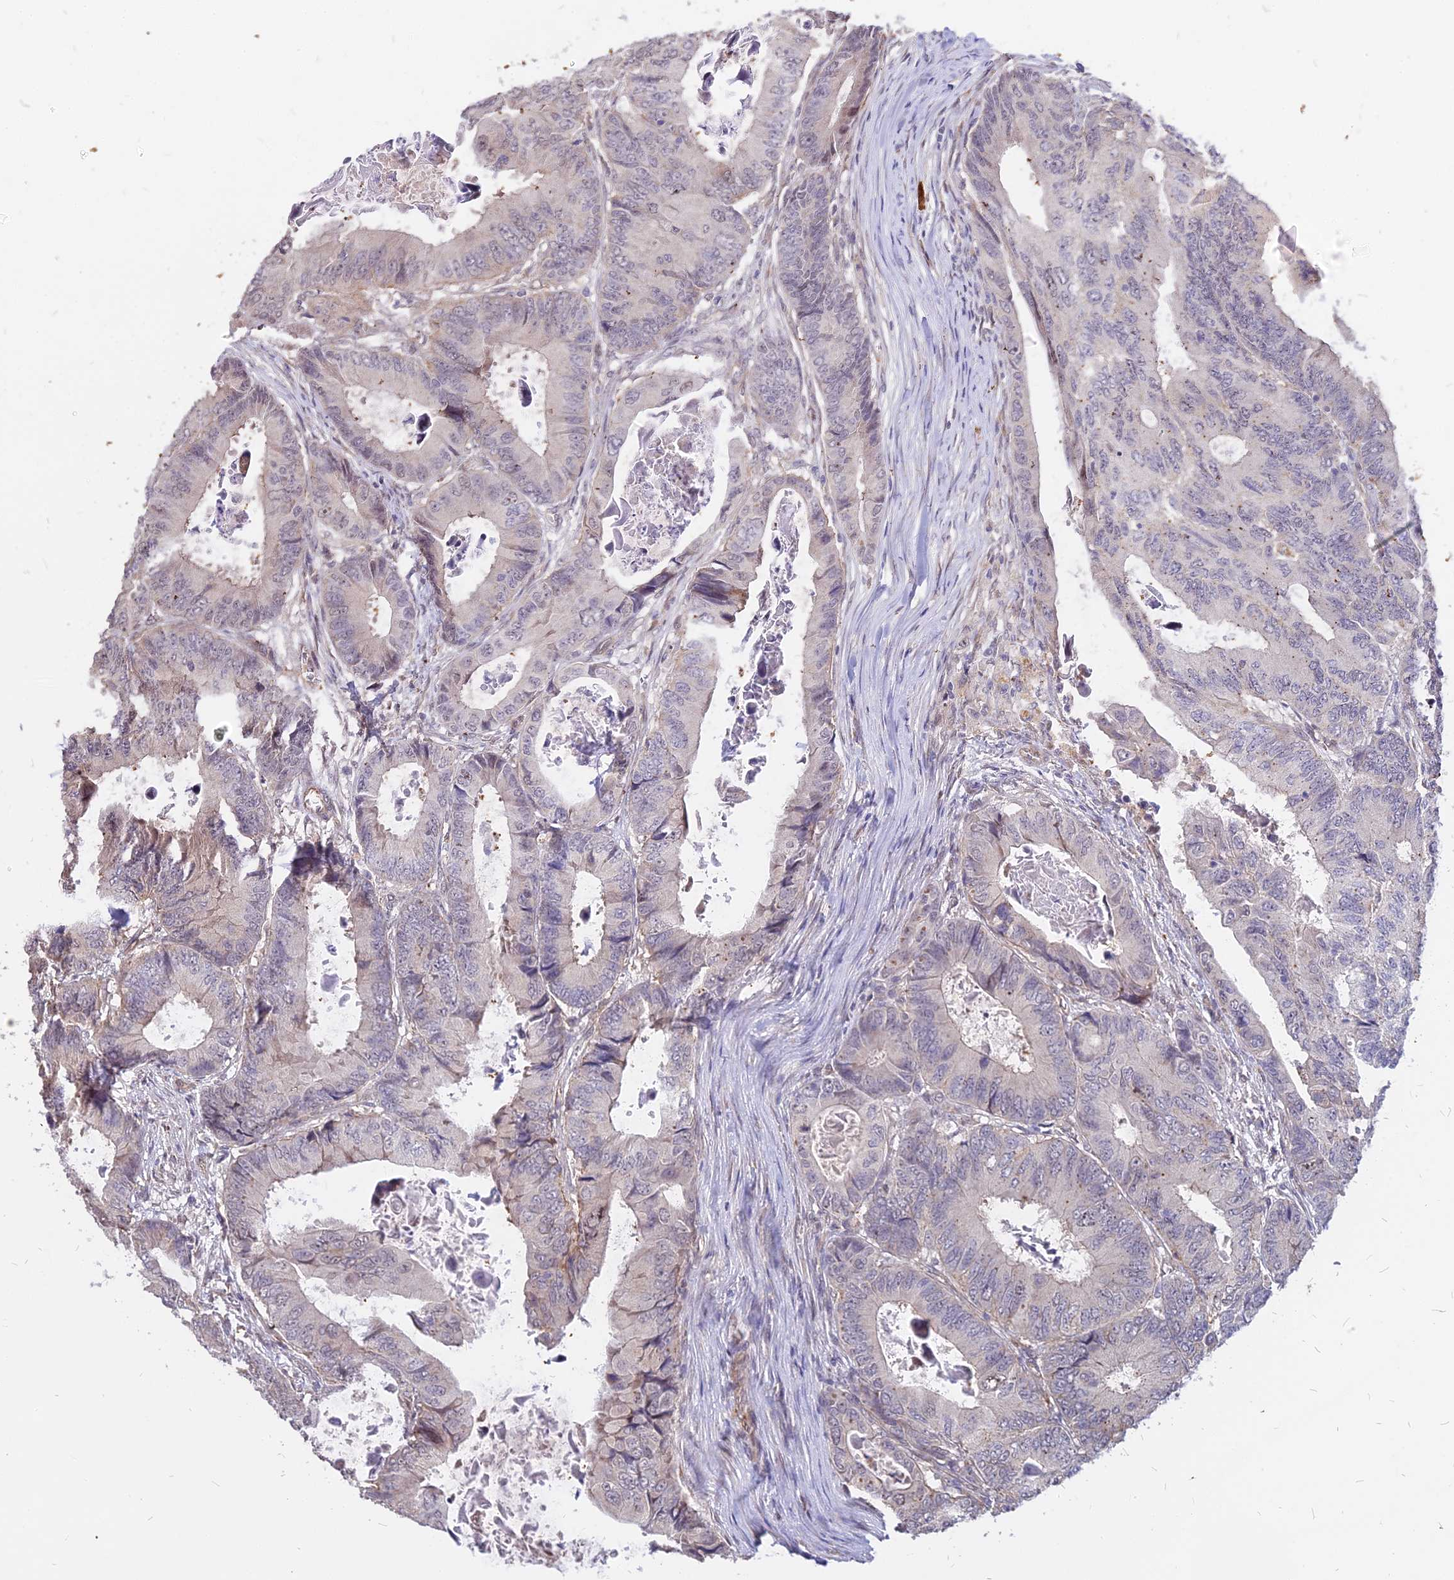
{"staining": {"intensity": "negative", "quantity": "none", "location": "none"}, "tissue": "colorectal cancer", "cell_type": "Tumor cells", "image_type": "cancer", "snomed": [{"axis": "morphology", "description": "Adenocarcinoma, NOS"}, {"axis": "topography", "description": "Colon"}], "caption": "The micrograph displays no staining of tumor cells in colorectal cancer (adenocarcinoma).", "gene": "C11orf68", "patient": {"sex": "male", "age": 85}}